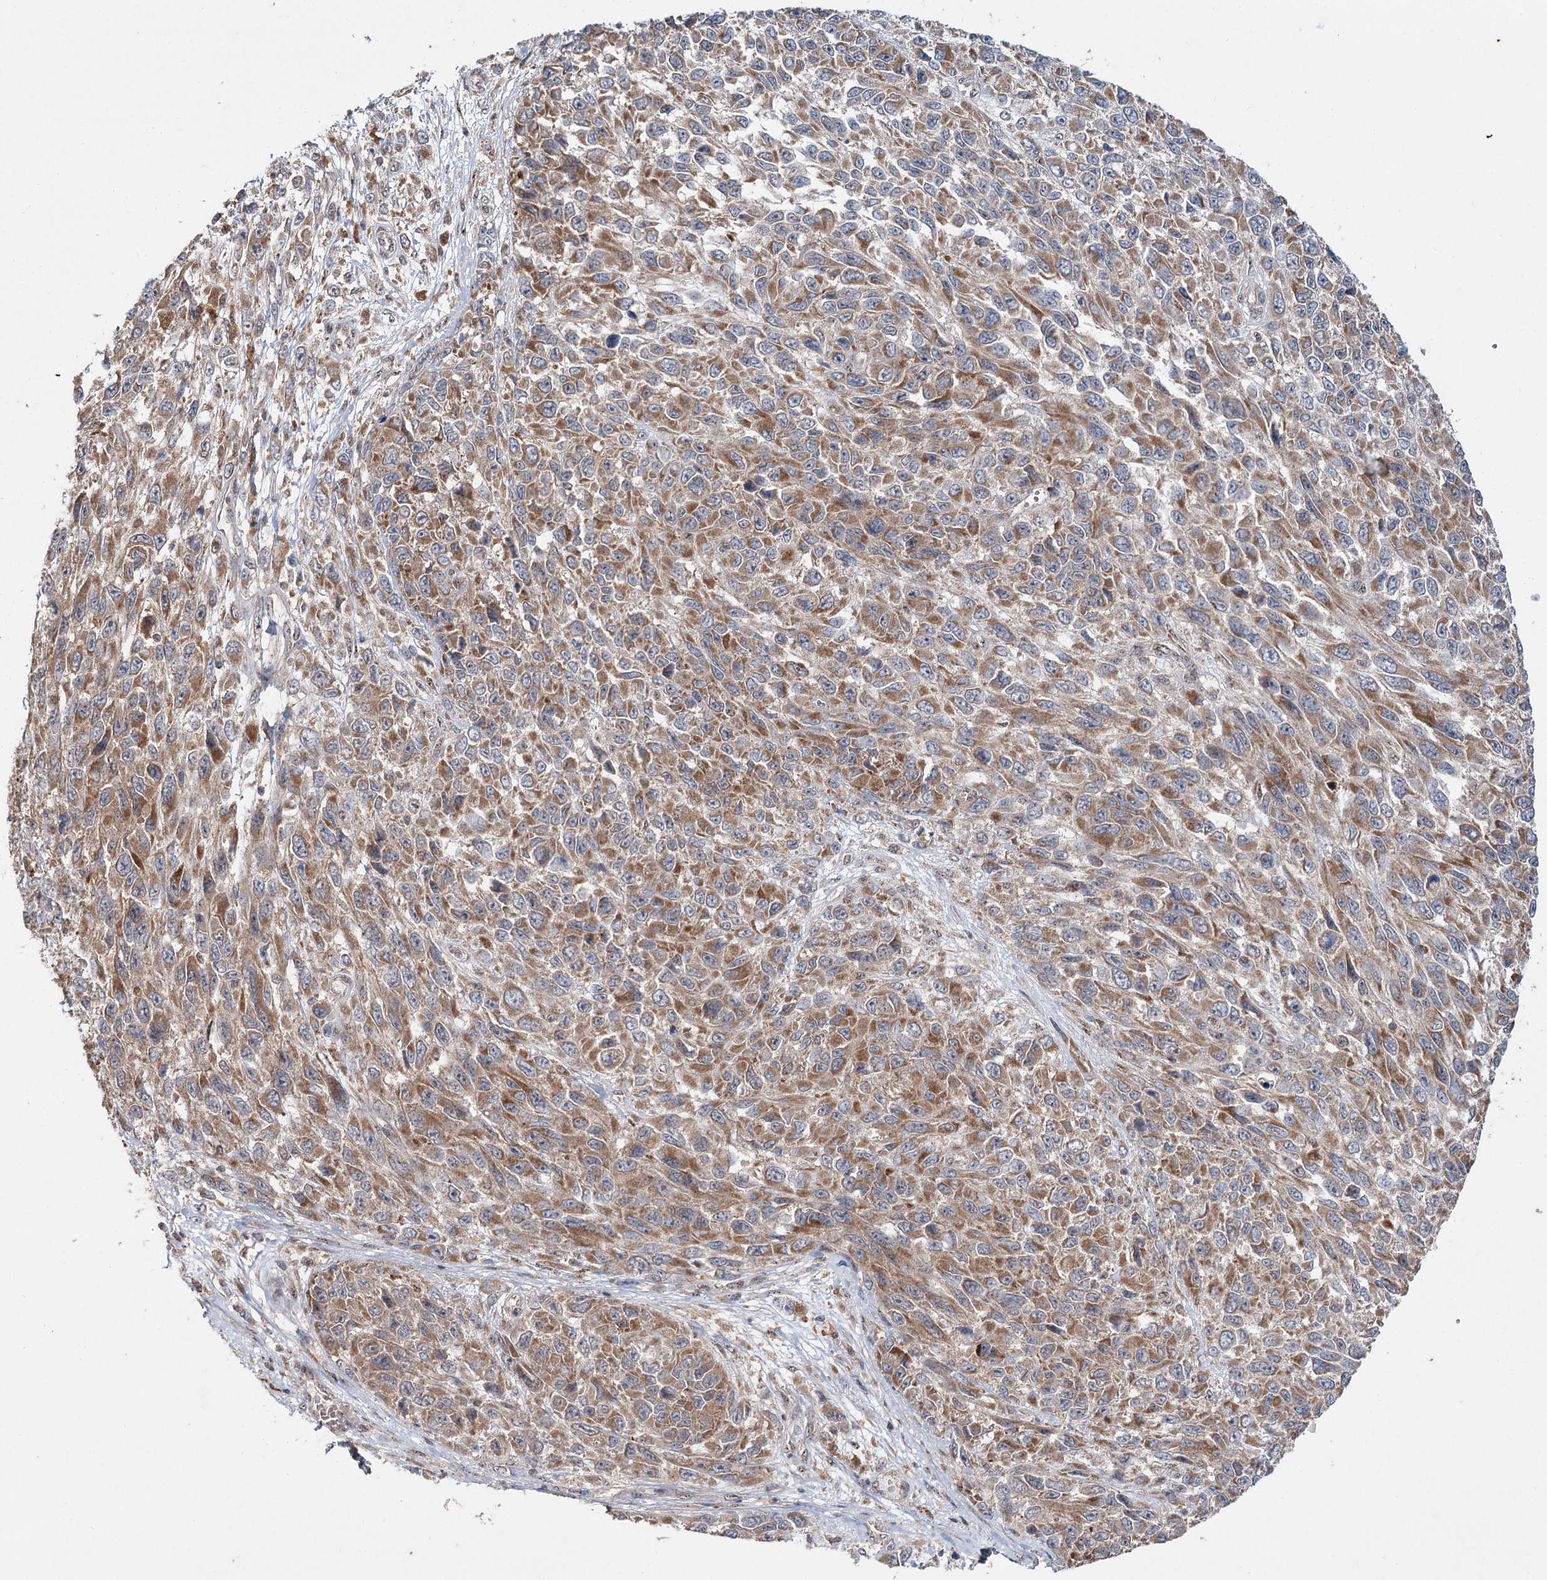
{"staining": {"intensity": "moderate", "quantity": ">75%", "location": "cytoplasmic/membranous"}, "tissue": "melanoma", "cell_type": "Tumor cells", "image_type": "cancer", "snomed": [{"axis": "morphology", "description": "Normal tissue, NOS"}, {"axis": "morphology", "description": "Malignant melanoma, NOS"}, {"axis": "topography", "description": "Skin"}], "caption": "Melanoma stained with immunohistochemistry (IHC) exhibits moderate cytoplasmic/membranous positivity in approximately >75% of tumor cells. (DAB (3,3'-diaminobenzidine) = brown stain, brightfield microscopy at high magnification).", "gene": "C12orf4", "patient": {"sex": "female", "age": 96}}